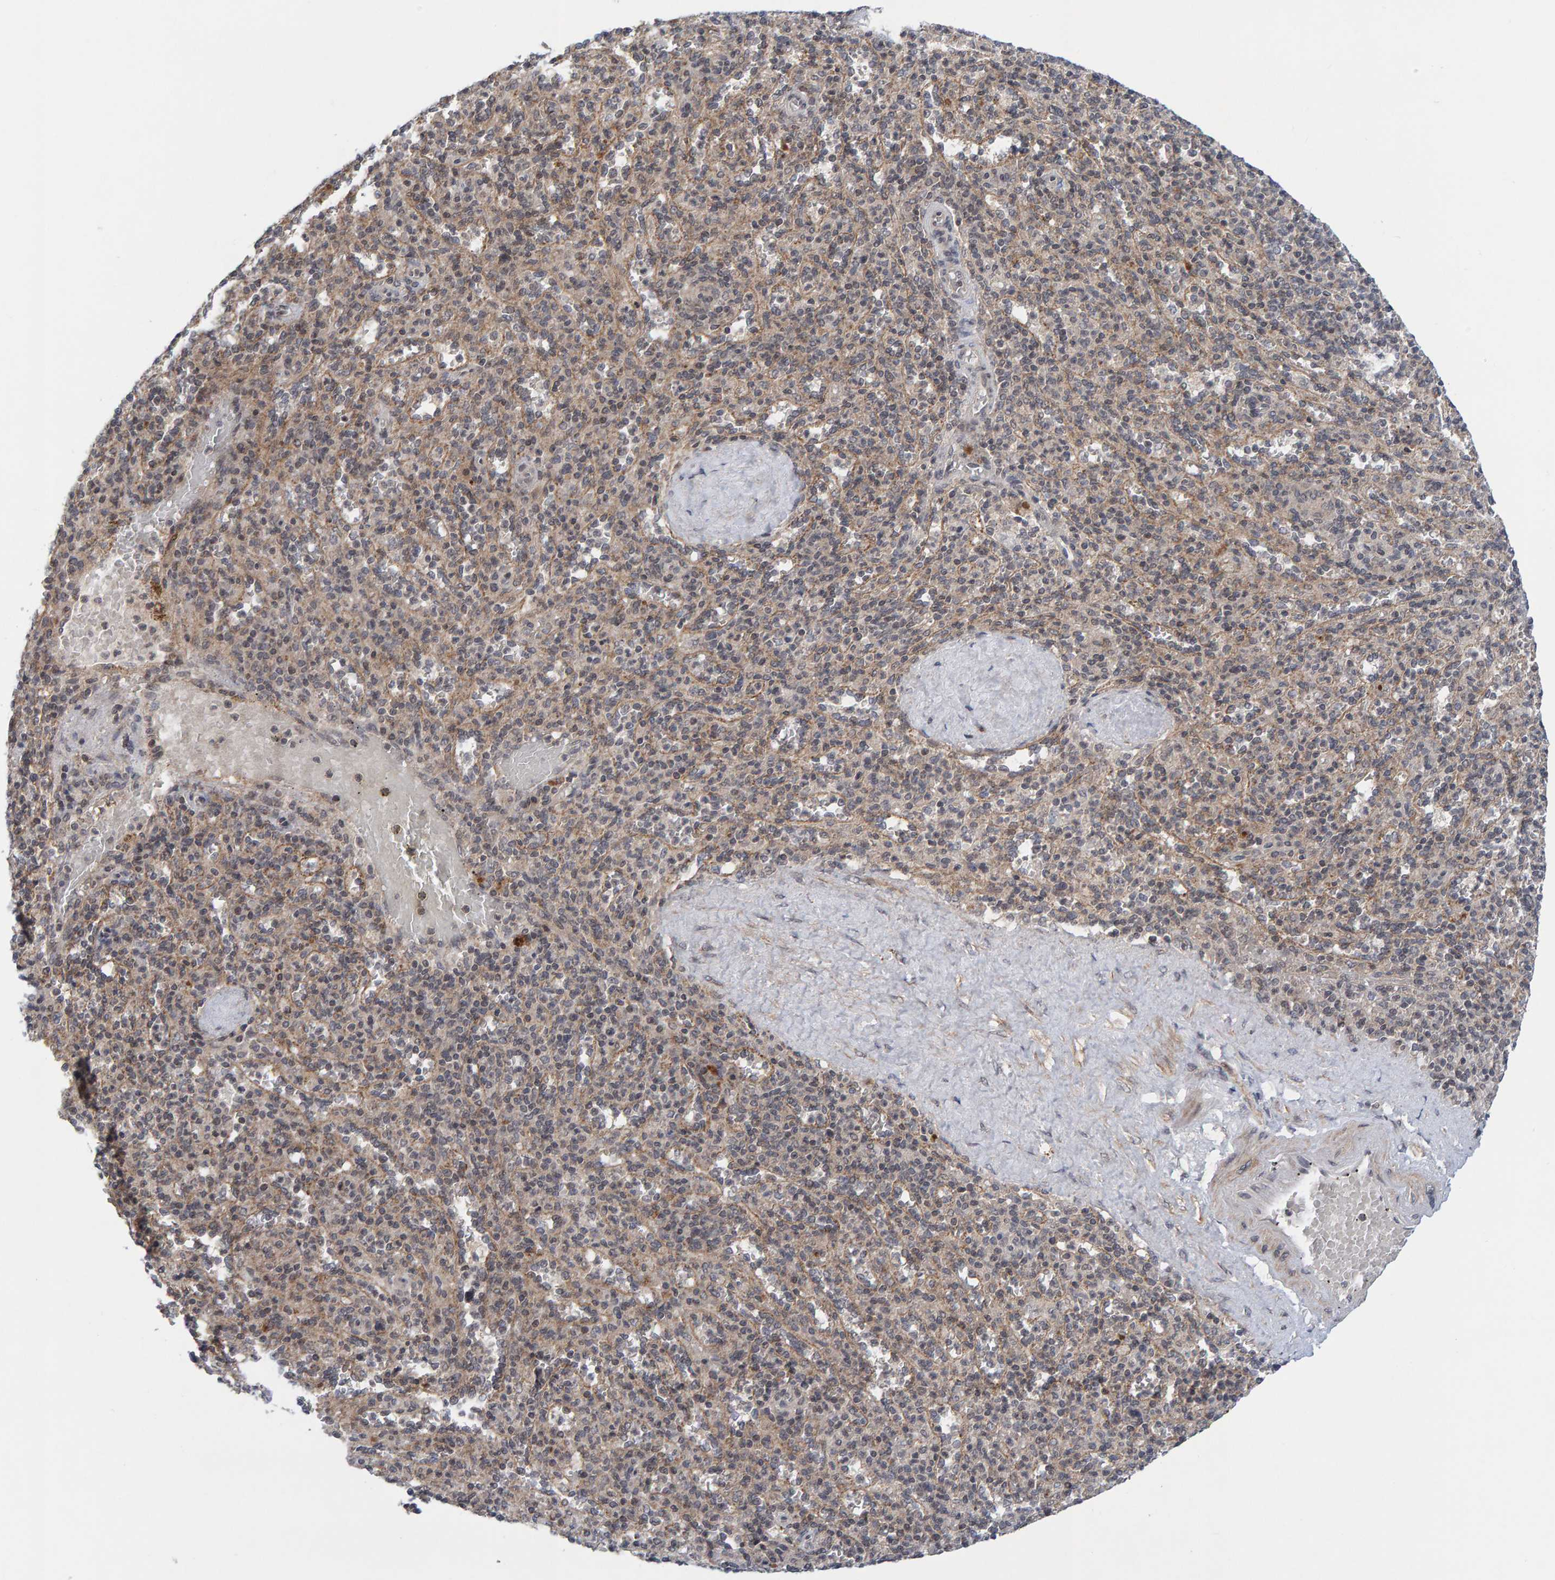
{"staining": {"intensity": "weak", "quantity": "25%-75%", "location": "cytoplasmic/membranous"}, "tissue": "spleen", "cell_type": "Cells in red pulp", "image_type": "normal", "snomed": [{"axis": "morphology", "description": "Normal tissue, NOS"}, {"axis": "topography", "description": "Spleen"}], "caption": "The image demonstrates staining of normal spleen, revealing weak cytoplasmic/membranous protein staining (brown color) within cells in red pulp. (IHC, brightfield microscopy, high magnification).", "gene": "CDH2", "patient": {"sex": "male", "age": 36}}